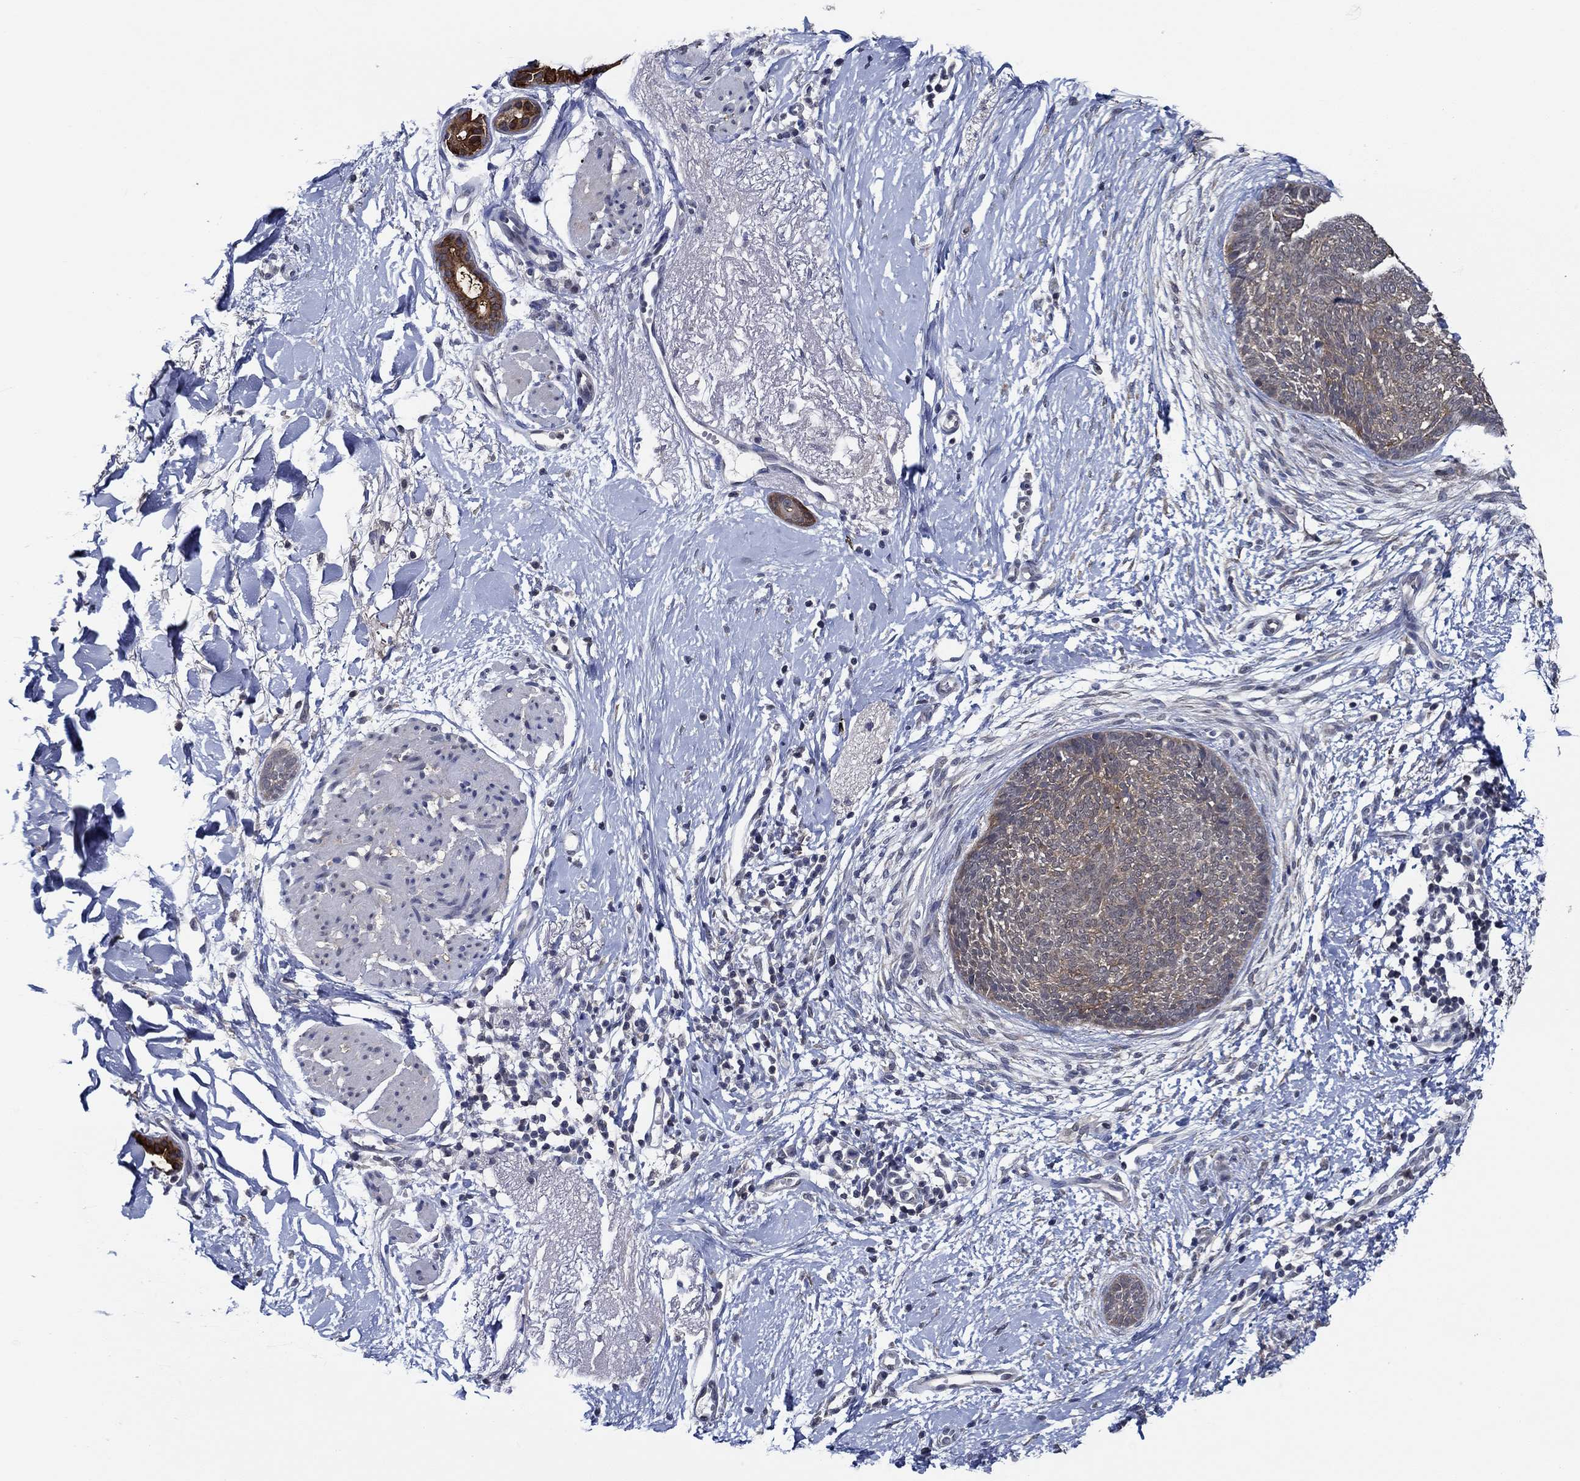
{"staining": {"intensity": "weak", "quantity": "25%-75%", "location": "cytoplasmic/membranous"}, "tissue": "skin cancer", "cell_type": "Tumor cells", "image_type": "cancer", "snomed": [{"axis": "morphology", "description": "Normal tissue, NOS"}, {"axis": "morphology", "description": "Basal cell carcinoma"}, {"axis": "topography", "description": "Skin"}], "caption": "Skin cancer (basal cell carcinoma) stained with a protein marker reveals weak staining in tumor cells.", "gene": "DACT1", "patient": {"sex": "male", "age": 84}}